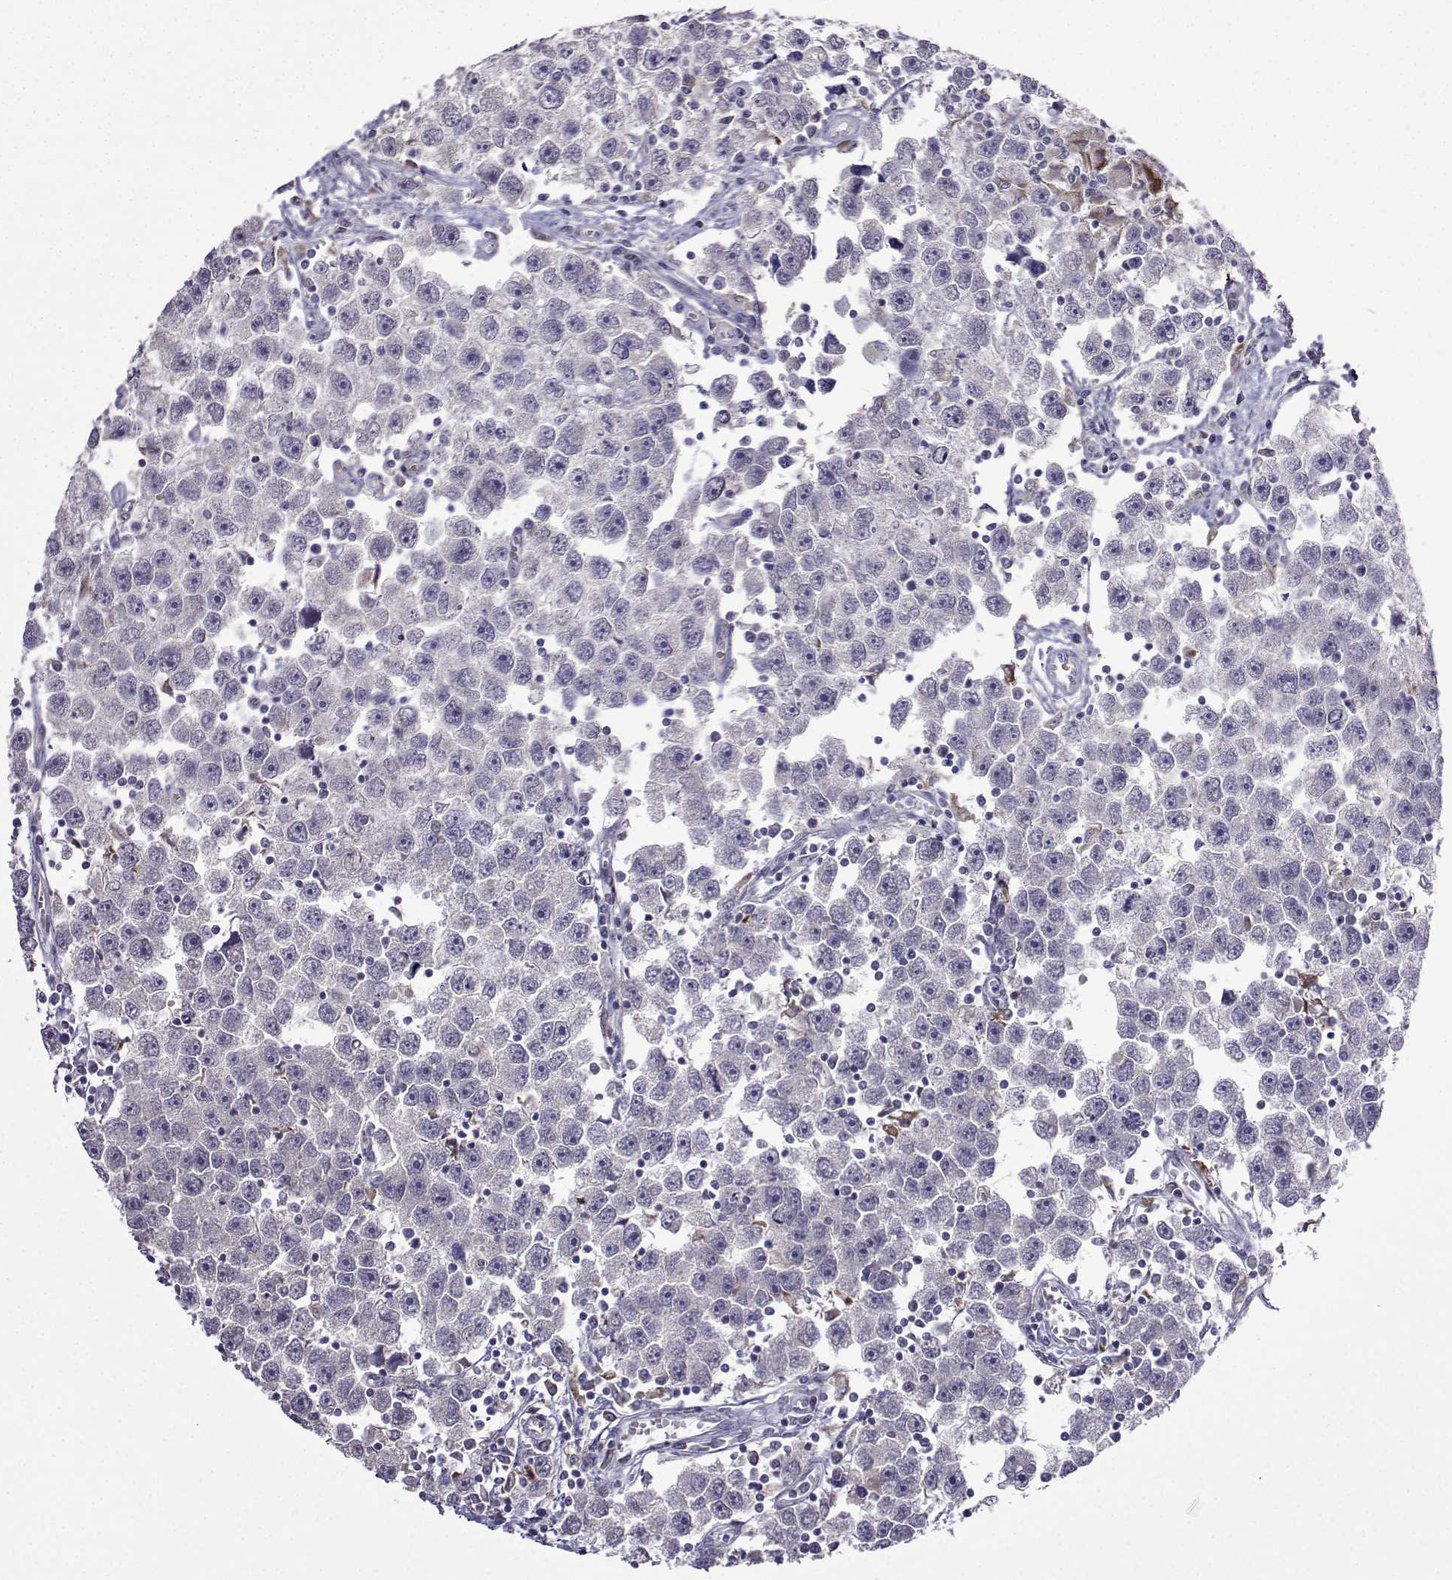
{"staining": {"intensity": "negative", "quantity": "none", "location": "none"}, "tissue": "testis cancer", "cell_type": "Tumor cells", "image_type": "cancer", "snomed": [{"axis": "morphology", "description": "Seminoma, NOS"}, {"axis": "topography", "description": "Testis"}], "caption": "Testis cancer (seminoma) was stained to show a protein in brown. There is no significant expression in tumor cells.", "gene": "FCAMR", "patient": {"sex": "male", "age": 30}}